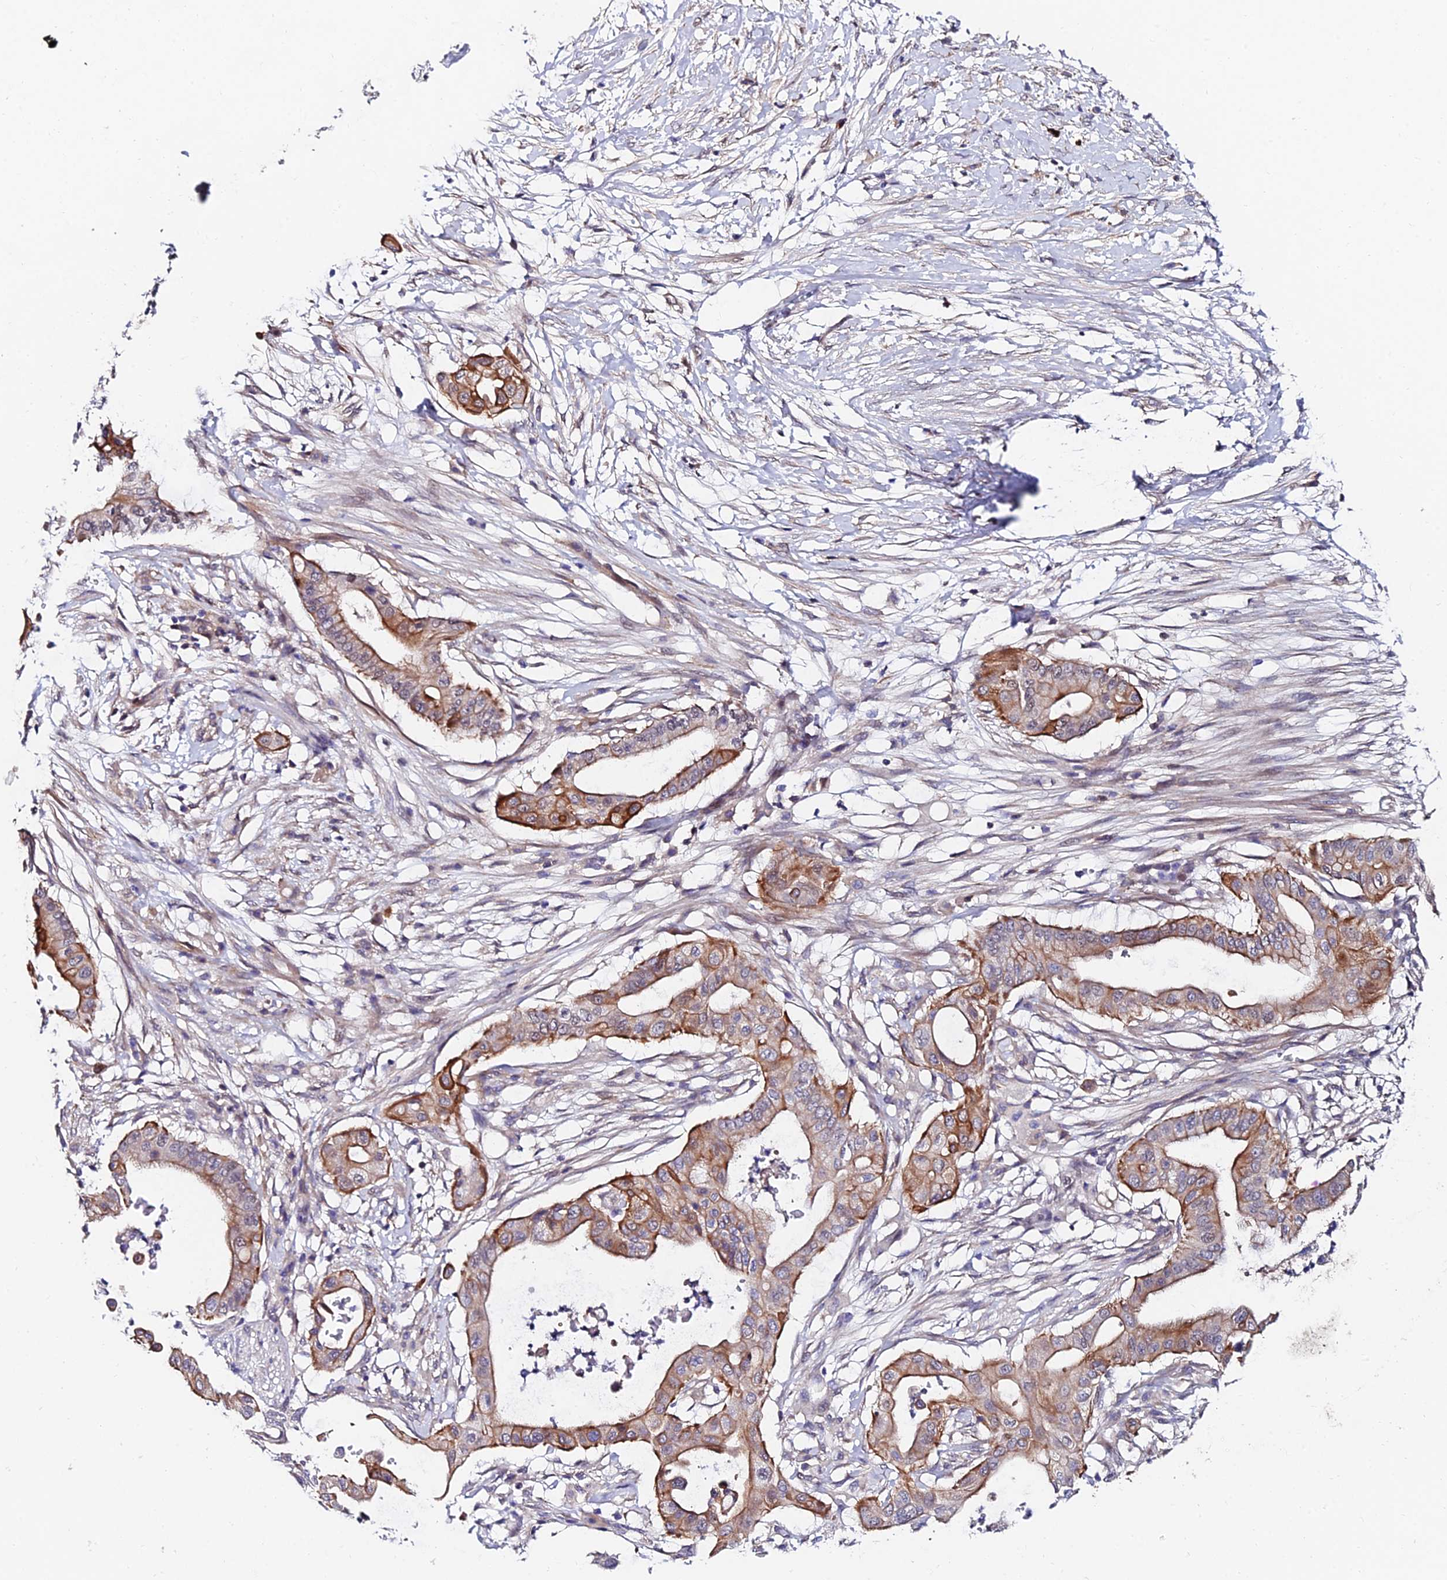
{"staining": {"intensity": "moderate", "quantity": "25%-75%", "location": "cytoplasmic/membranous"}, "tissue": "pancreatic cancer", "cell_type": "Tumor cells", "image_type": "cancer", "snomed": [{"axis": "morphology", "description": "Adenocarcinoma, NOS"}, {"axis": "topography", "description": "Pancreas"}], "caption": "Human adenocarcinoma (pancreatic) stained for a protein (brown) demonstrates moderate cytoplasmic/membranous positive positivity in approximately 25%-75% of tumor cells.", "gene": "TRIM24", "patient": {"sex": "male", "age": 68}}